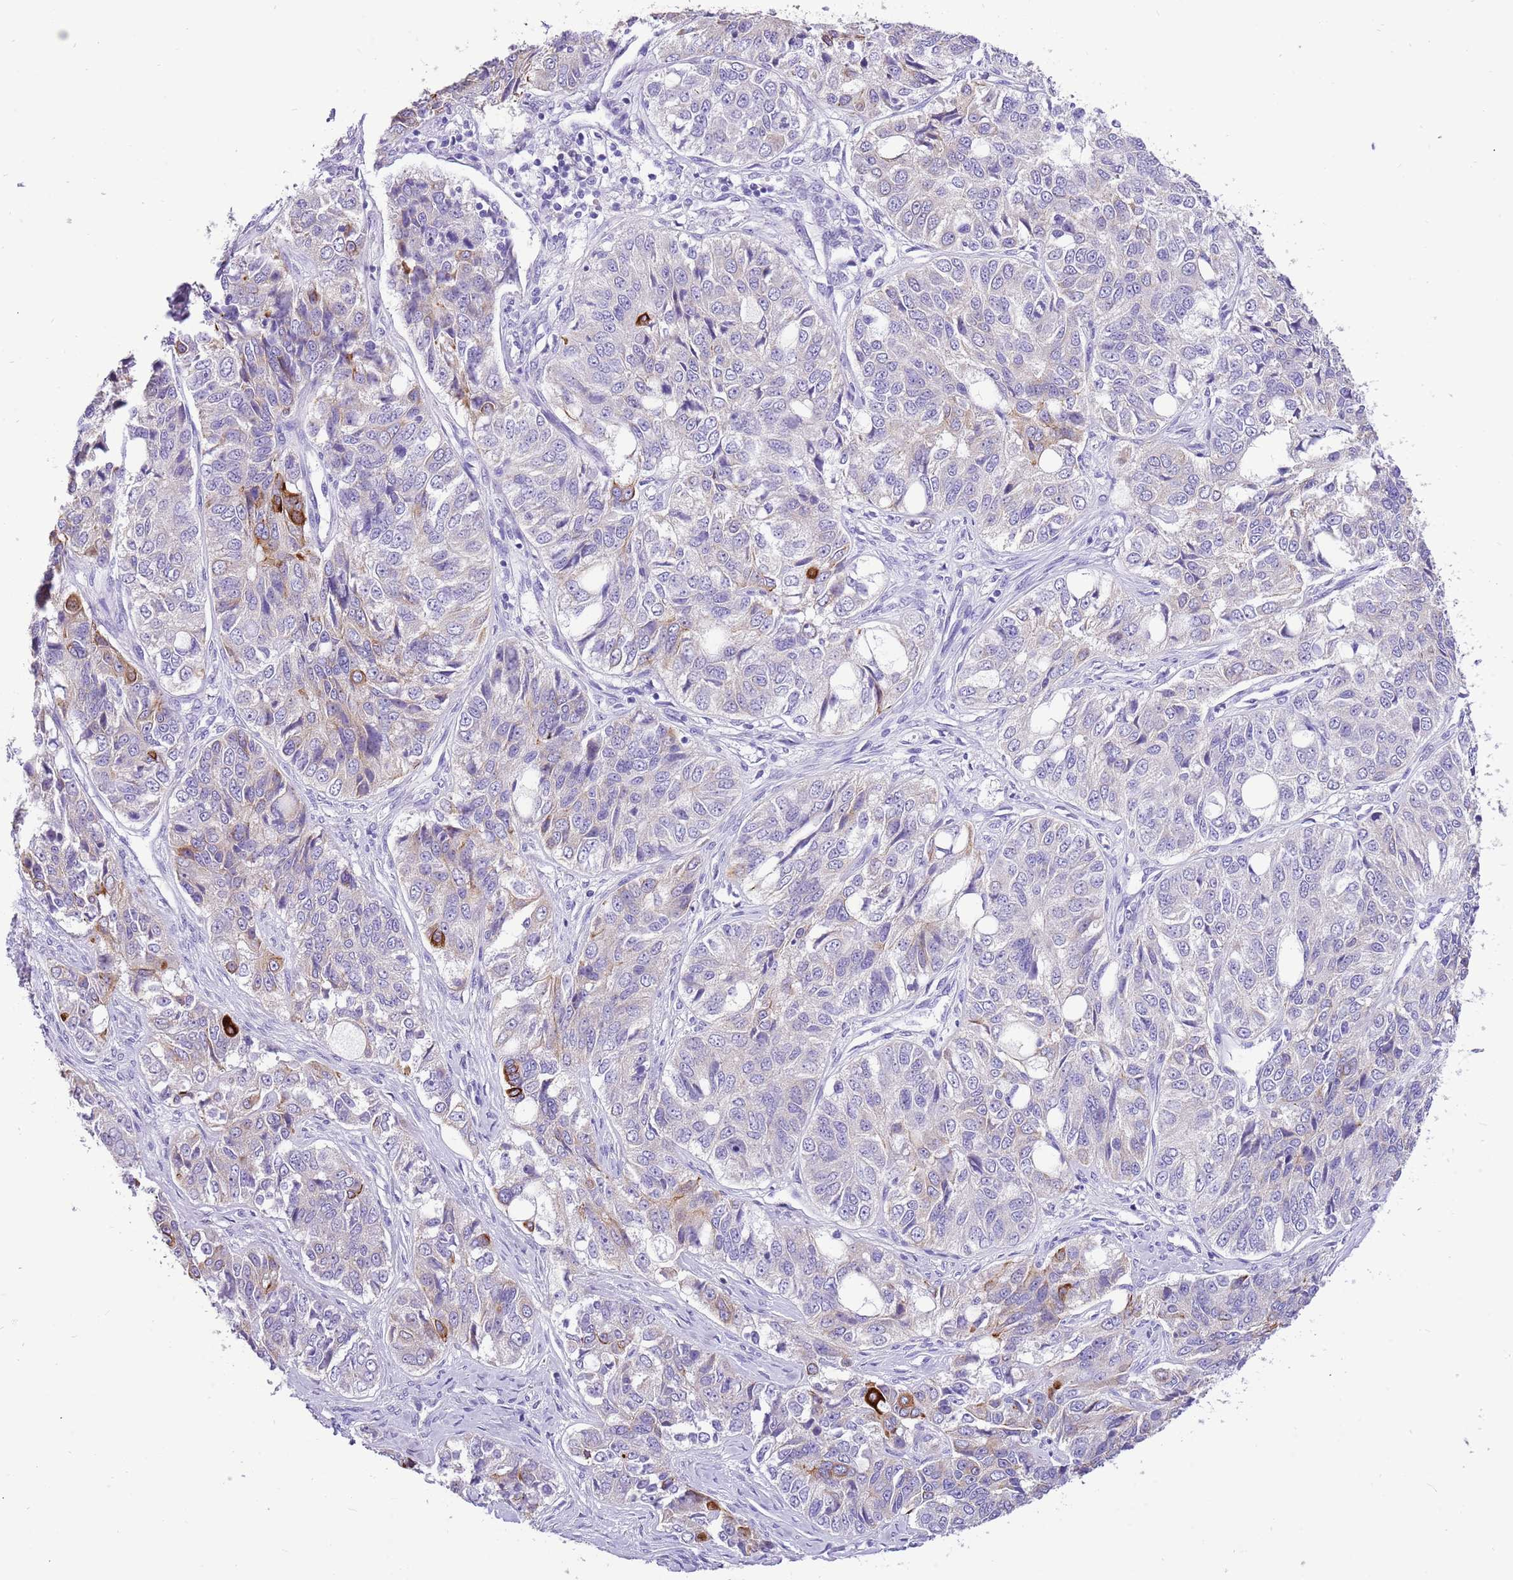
{"staining": {"intensity": "moderate", "quantity": "<25%", "location": "cytoplasmic/membranous"}, "tissue": "ovarian cancer", "cell_type": "Tumor cells", "image_type": "cancer", "snomed": [{"axis": "morphology", "description": "Carcinoma, endometroid"}, {"axis": "topography", "description": "Ovary"}], "caption": "There is low levels of moderate cytoplasmic/membranous positivity in tumor cells of ovarian cancer (endometroid carcinoma), as demonstrated by immunohistochemical staining (brown color).", "gene": "R3HDM4", "patient": {"sex": "female", "age": 51}}